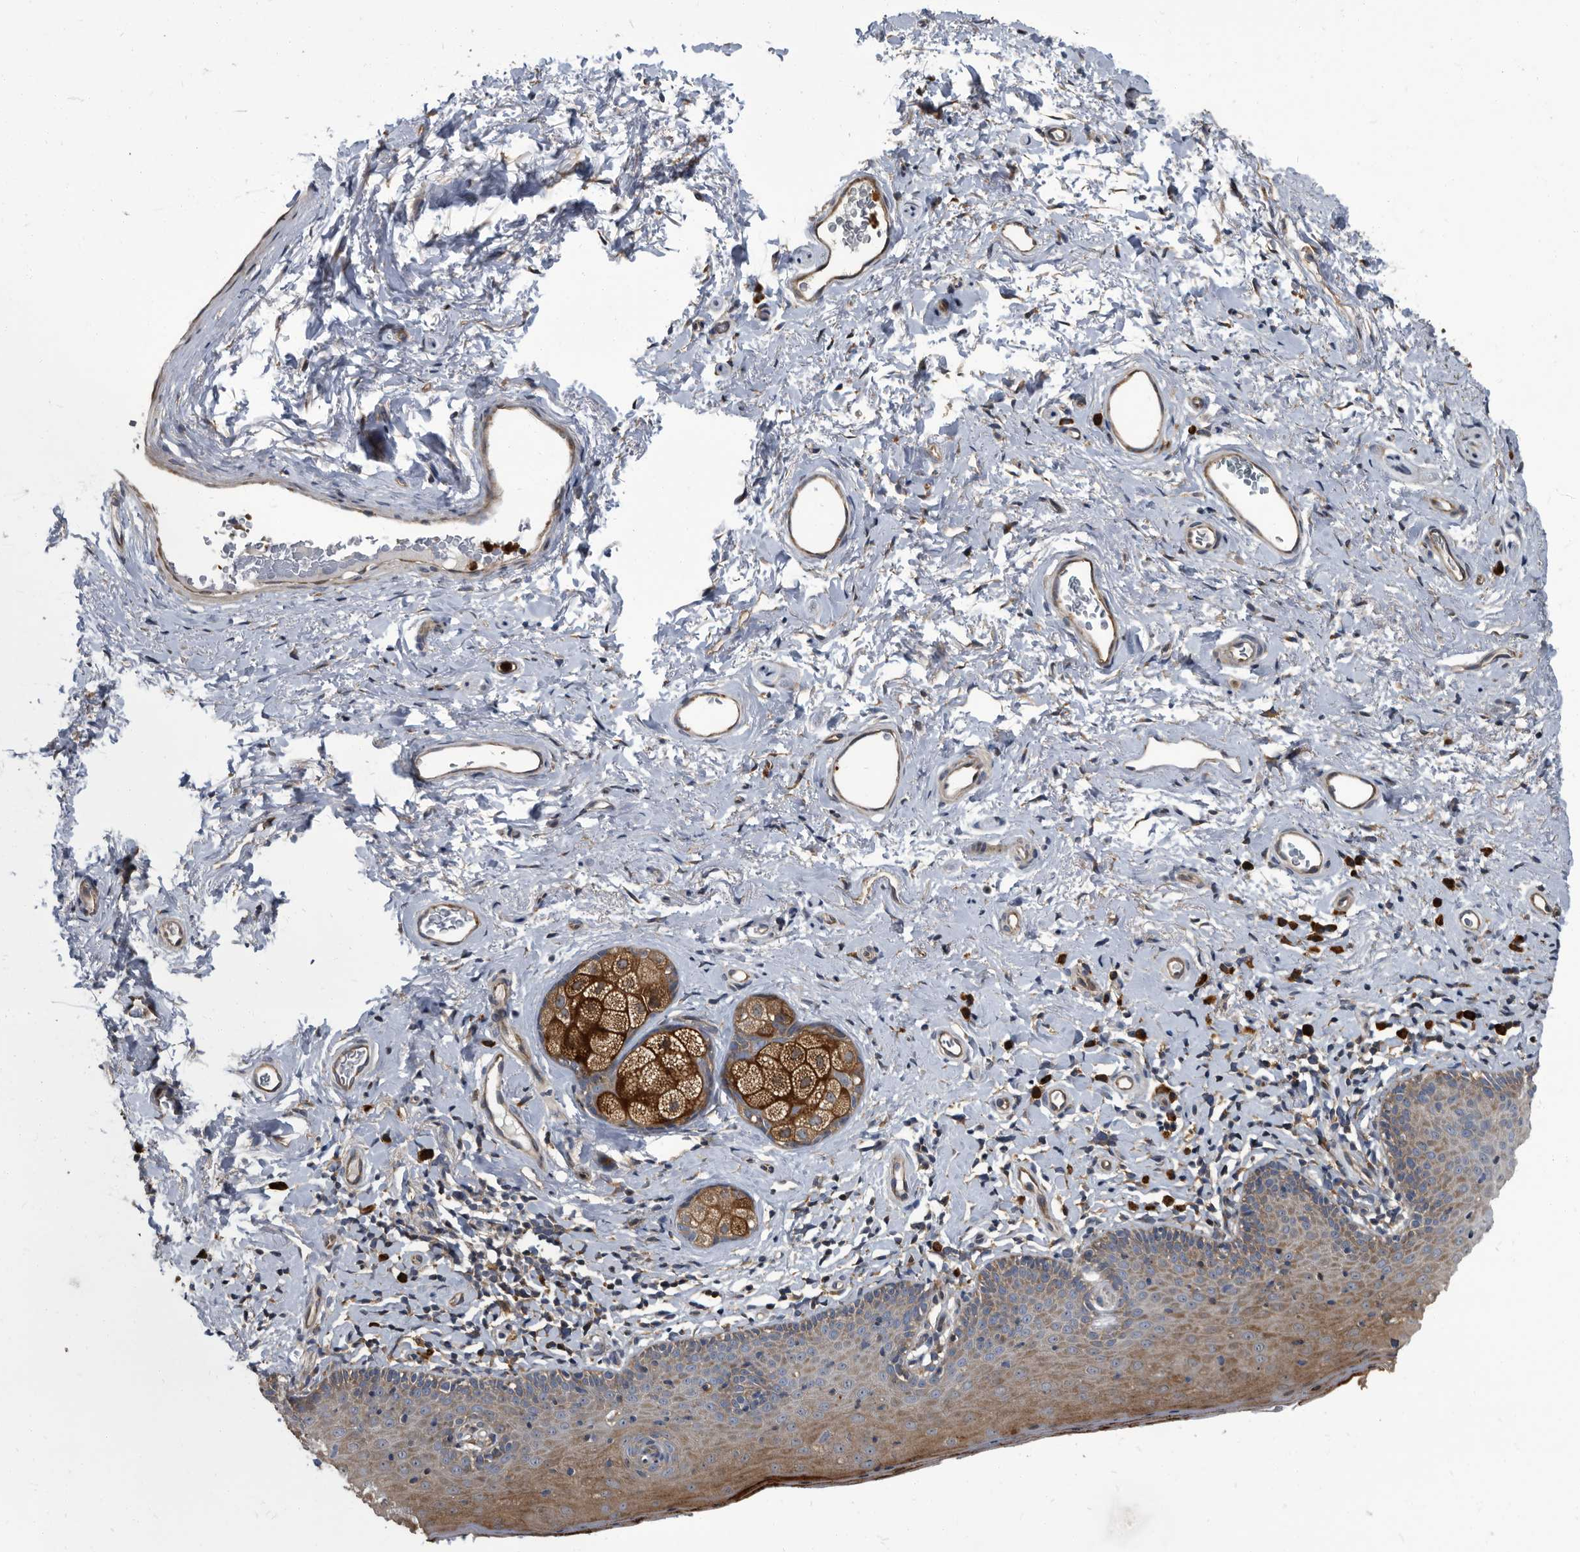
{"staining": {"intensity": "moderate", "quantity": ">75%", "location": "cytoplasmic/membranous"}, "tissue": "skin", "cell_type": "Epidermal cells", "image_type": "normal", "snomed": [{"axis": "morphology", "description": "Normal tissue, NOS"}, {"axis": "topography", "description": "Vulva"}], "caption": "IHC staining of unremarkable skin, which exhibits medium levels of moderate cytoplasmic/membranous staining in approximately >75% of epidermal cells indicating moderate cytoplasmic/membranous protein expression. The staining was performed using DAB (brown) for protein detection and nuclei were counterstained in hematoxylin (blue).", "gene": "CDV3", "patient": {"sex": "female", "age": 66}}